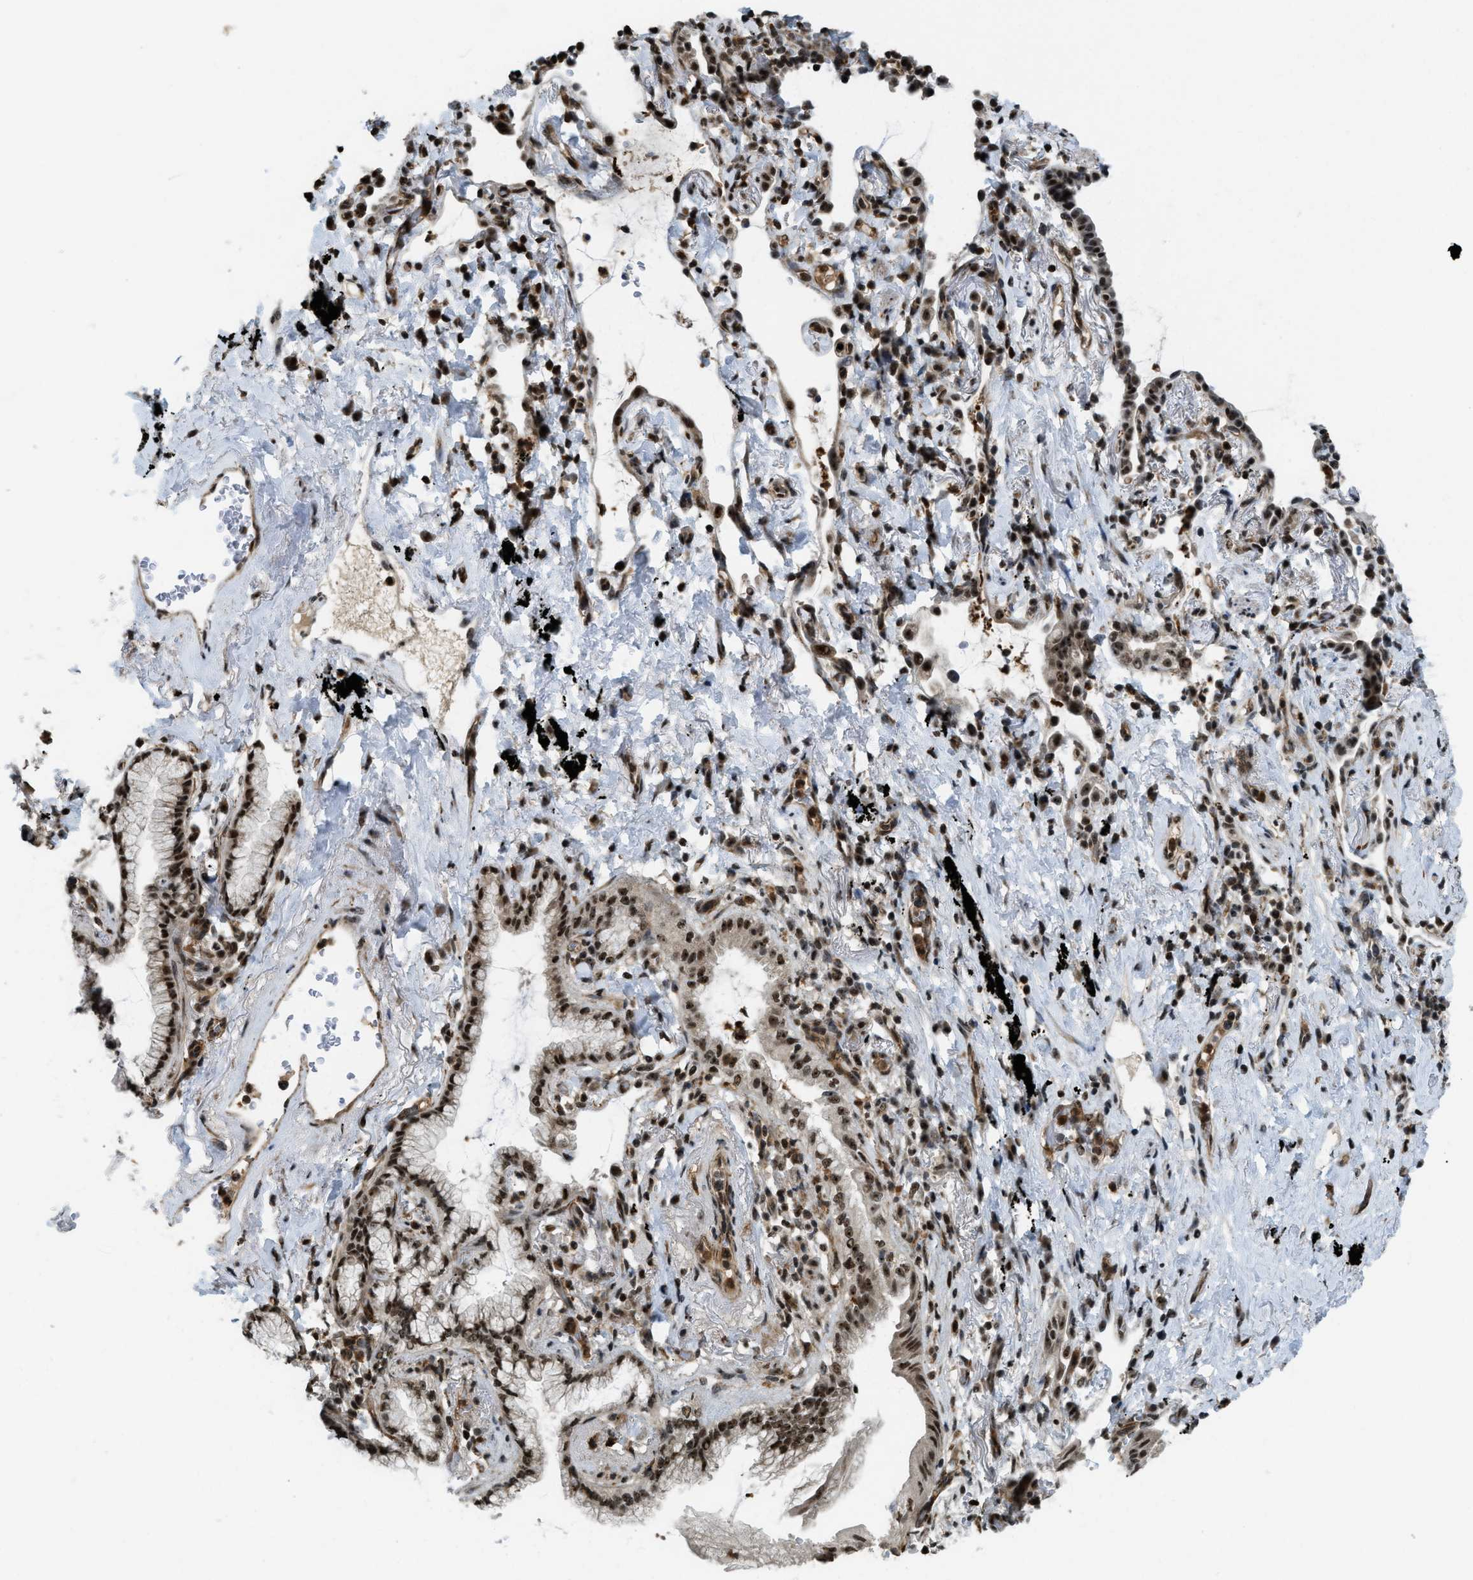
{"staining": {"intensity": "moderate", "quantity": ">75%", "location": "nuclear"}, "tissue": "lung cancer", "cell_type": "Tumor cells", "image_type": "cancer", "snomed": [{"axis": "morphology", "description": "Normal tissue, NOS"}, {"axis": "morphology", "description": "Adenocarcinoma, NOS"}, {"axis": "topography", "description": "Bronchus"}, {"axis": "topography", "description": "Lung"}], "caption": "A photomicrograph showing moderate nuclear staining in about >75% of tumor cells in lung cancer (adenocarcinoma), as visualized by brown immunohistochemical staining.", "gene": "E2F1", "patient": {"sex": "female", "age": 70}}